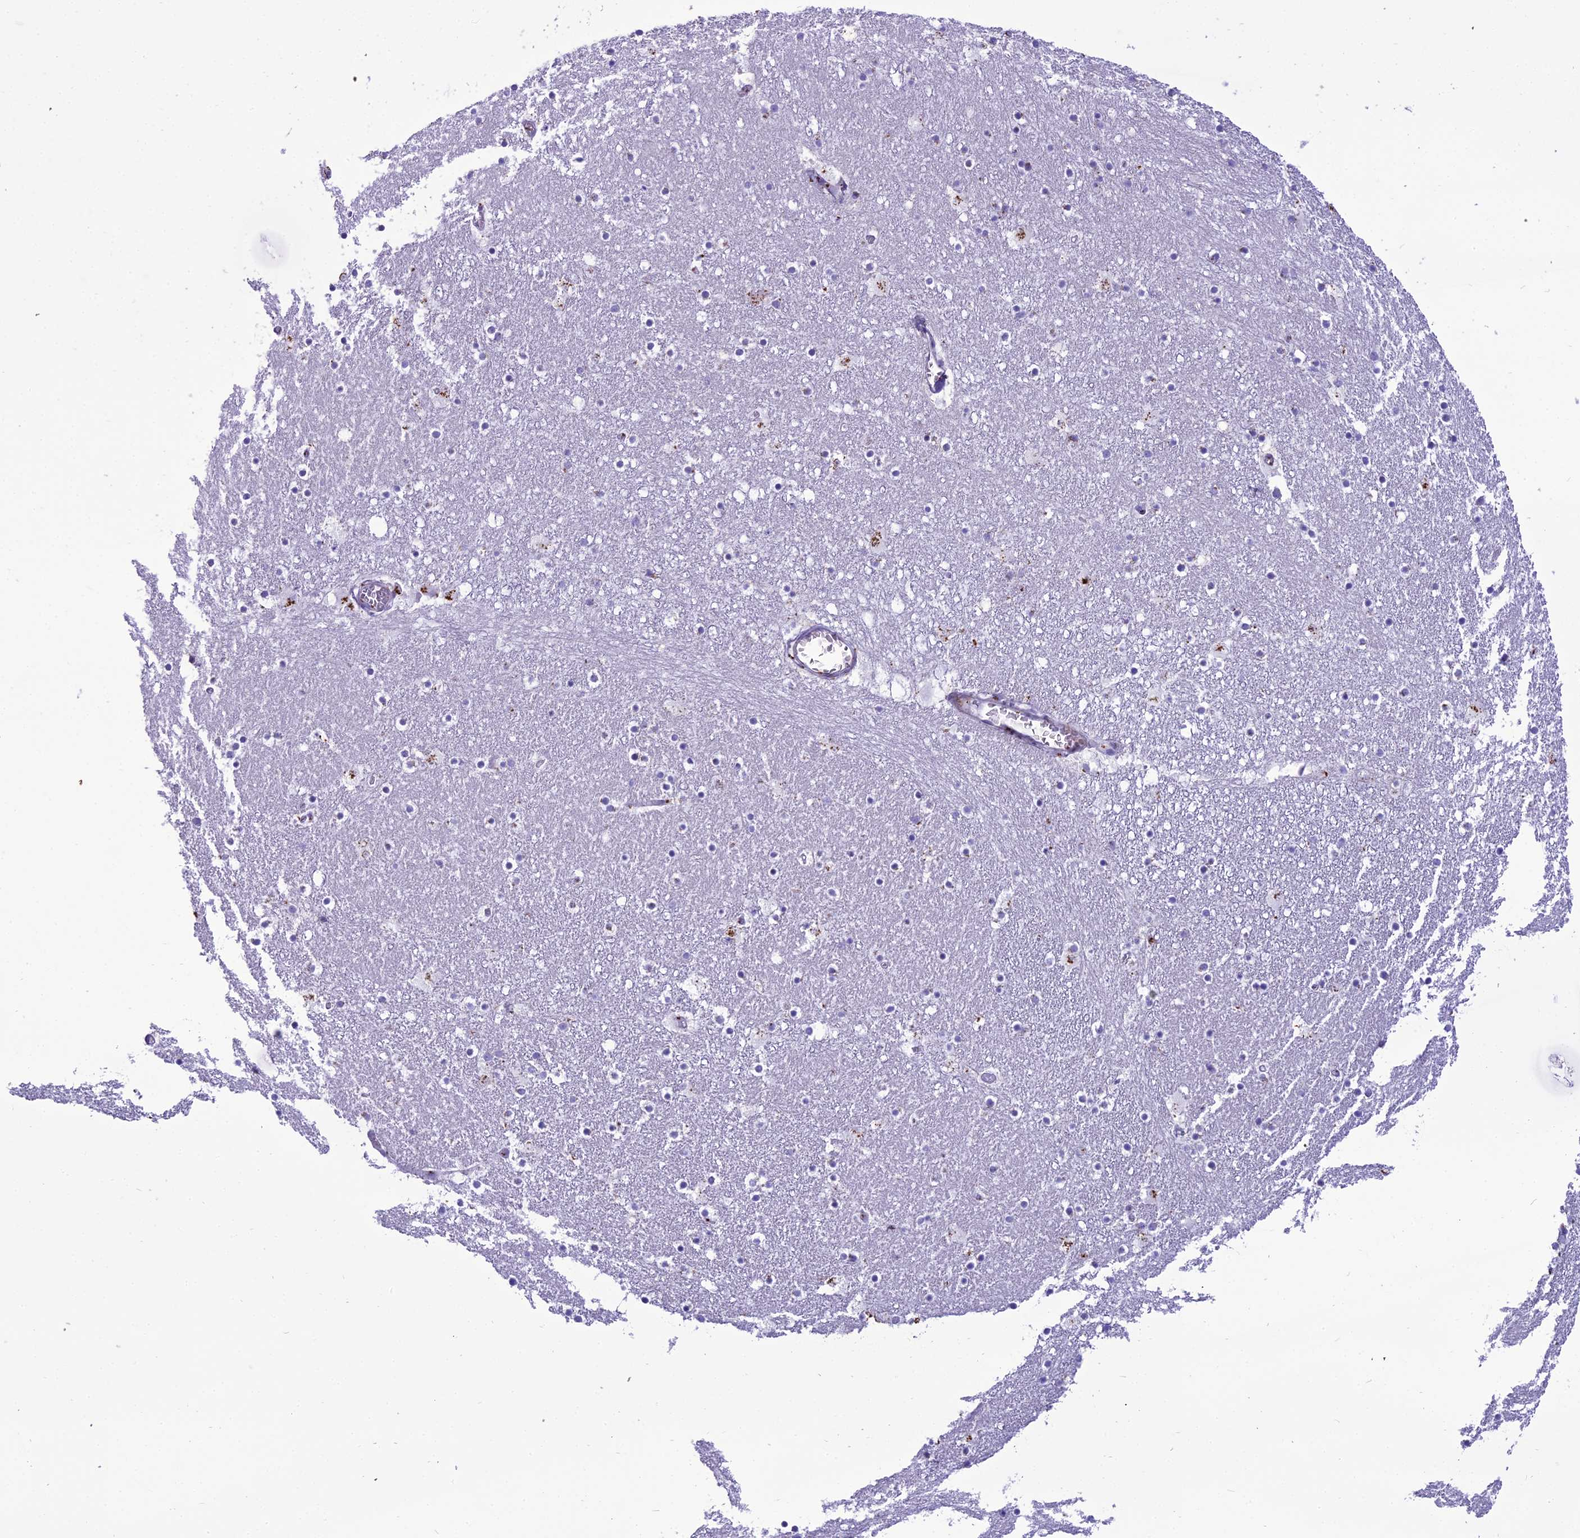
{"staining": {"intensity": "strong", "quantity": "<25%", "location": "cytoplasmic/membranous"}, "tissue": "caudate", "cell_type": "Glial cells", "image_type": "normal", "snomed": [{"axis": "morphology", "description": "Normal tissue, NOS"}, {"axis": "topography", "description": "Lateral ventricle wall"}], "caption": "This is a histology image of IHC staining of unremarkable caudate, which shows strong expression in the cytoplasmic/membranous of glial cells.", "gene": "GOLM2", "patient": {"sex": "male", "age": 45}}